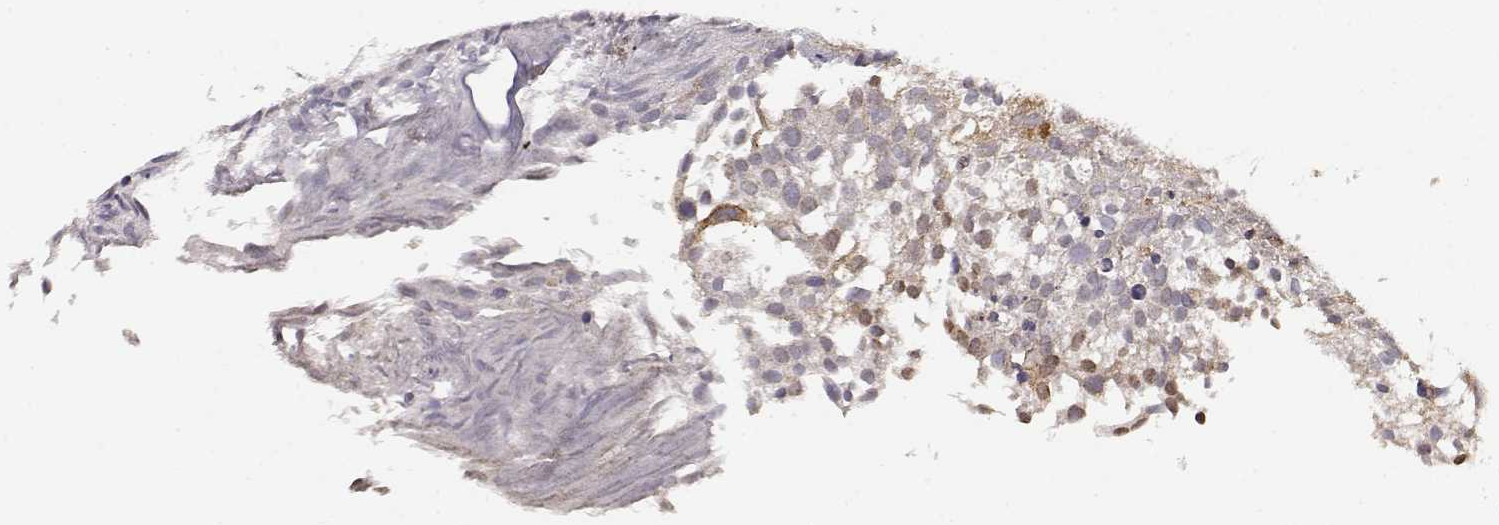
{"staining": {"intensity": "negative", "quantity": "none", "location": "none"}, "tissue": "urothelial cancer", "cell_type": "Tumor cells", "image_type": "cancer", "snomed": [{"axis": "morphology", "description": "Urothelial carcinoma, Low grade"}, {"axis": "topography", "description": "Urinary bladder"}], "caption": "Tumor cells show no significant staining in low-grade urothelial carcinoma. Brightfield microscopy of immunohistochemistry stained with DAB (brown) and hematoxylin (blue), captured at high magnification.", "gene": "TNFRSF10C", "patient": {"sex": "male", "age": 70}}